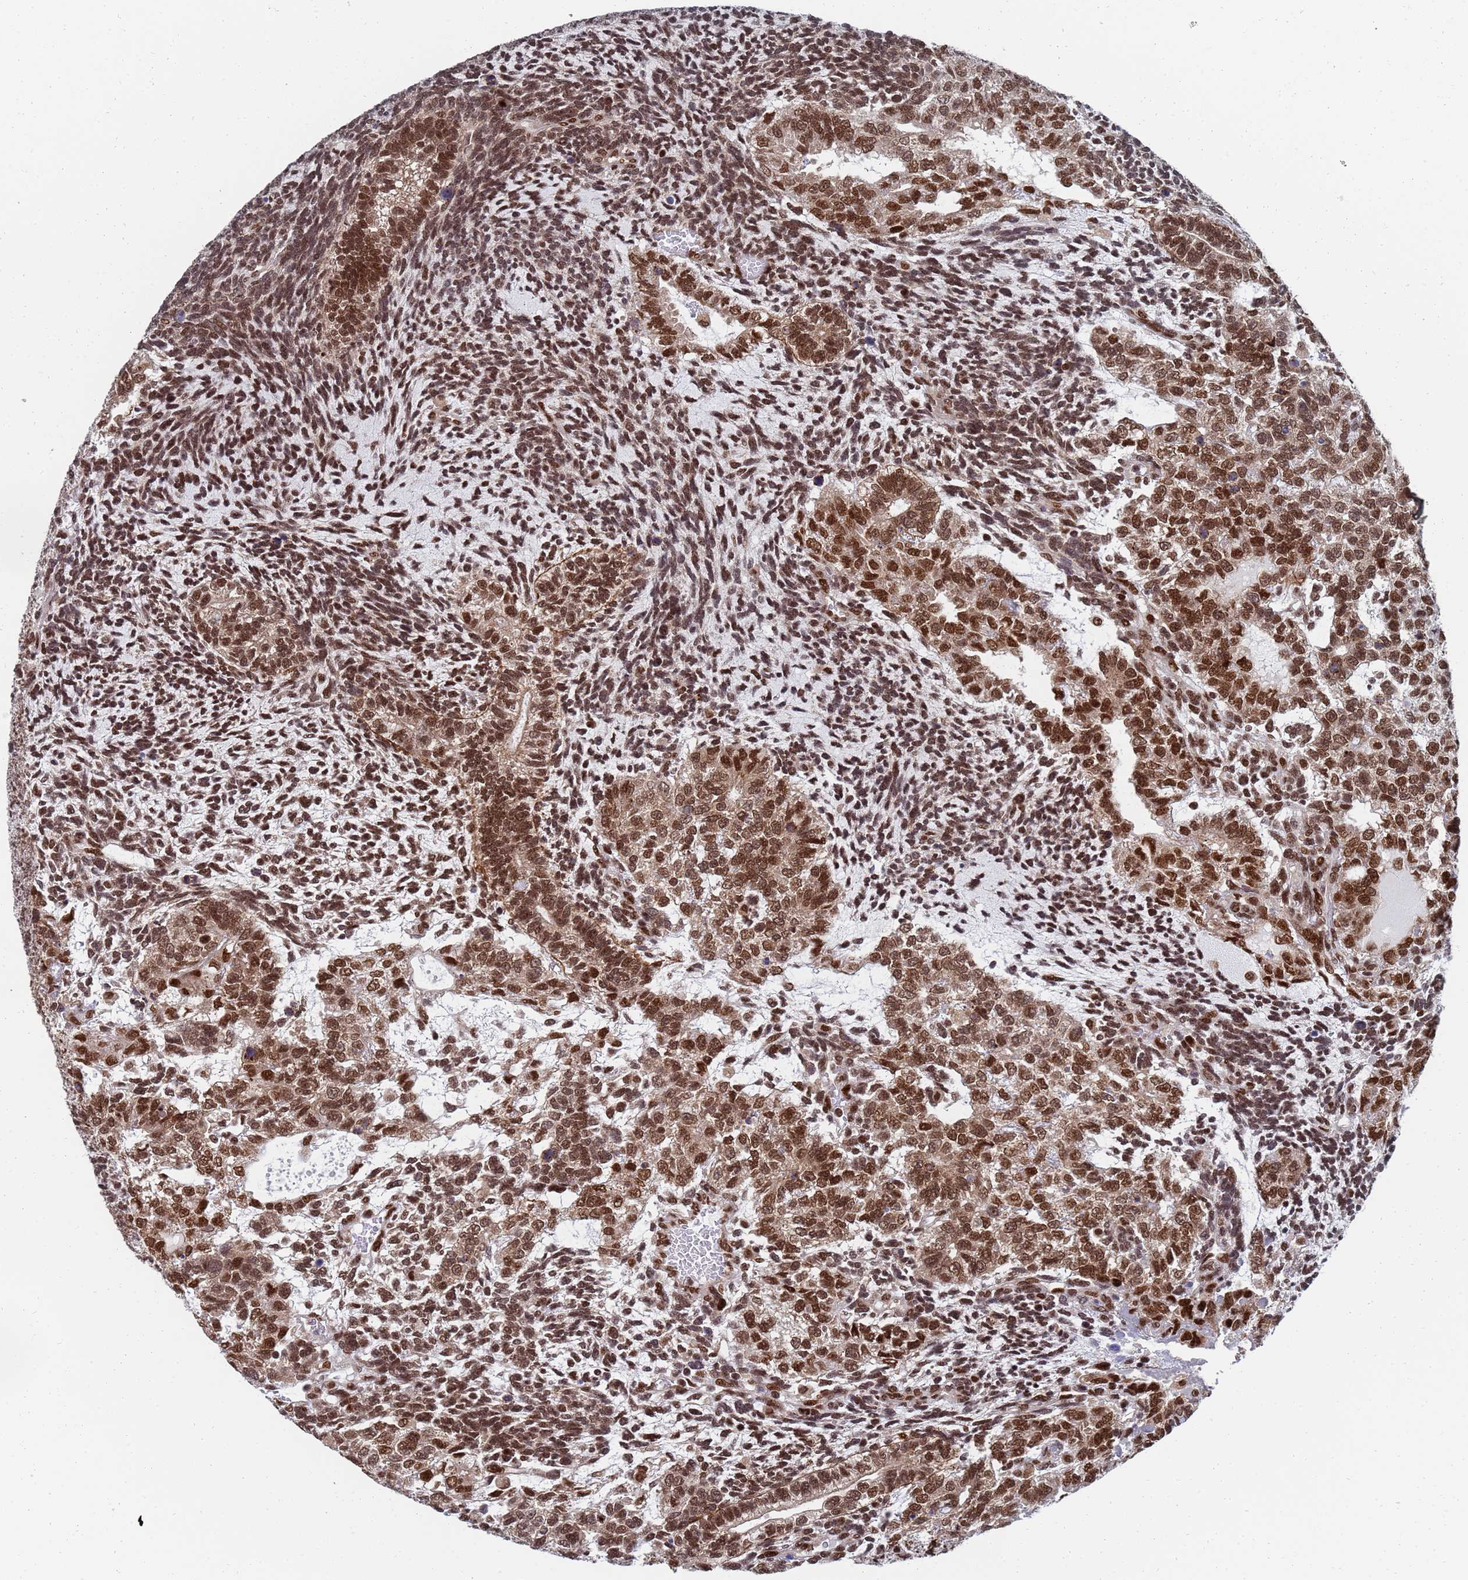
{"staining": {"intensity": "strong", "quantity": ">75%", "location": "nuclear"}, "tissue": "testis cancer", "cell_type": "Tumor cells", "image_type": "cancer", "snomed": [{"axis": "morphology", "description": "Carcinoma, Embryonal, NOS"}, {"axis": "topography", "description": "Testis"}], "caption": "A high amount of strong nuclear positivity is seen in about >75% of tumor cells in testis cancer tissue.", "gene": "AP5Z1", "patient": {"sex": "male", "age": 23}}